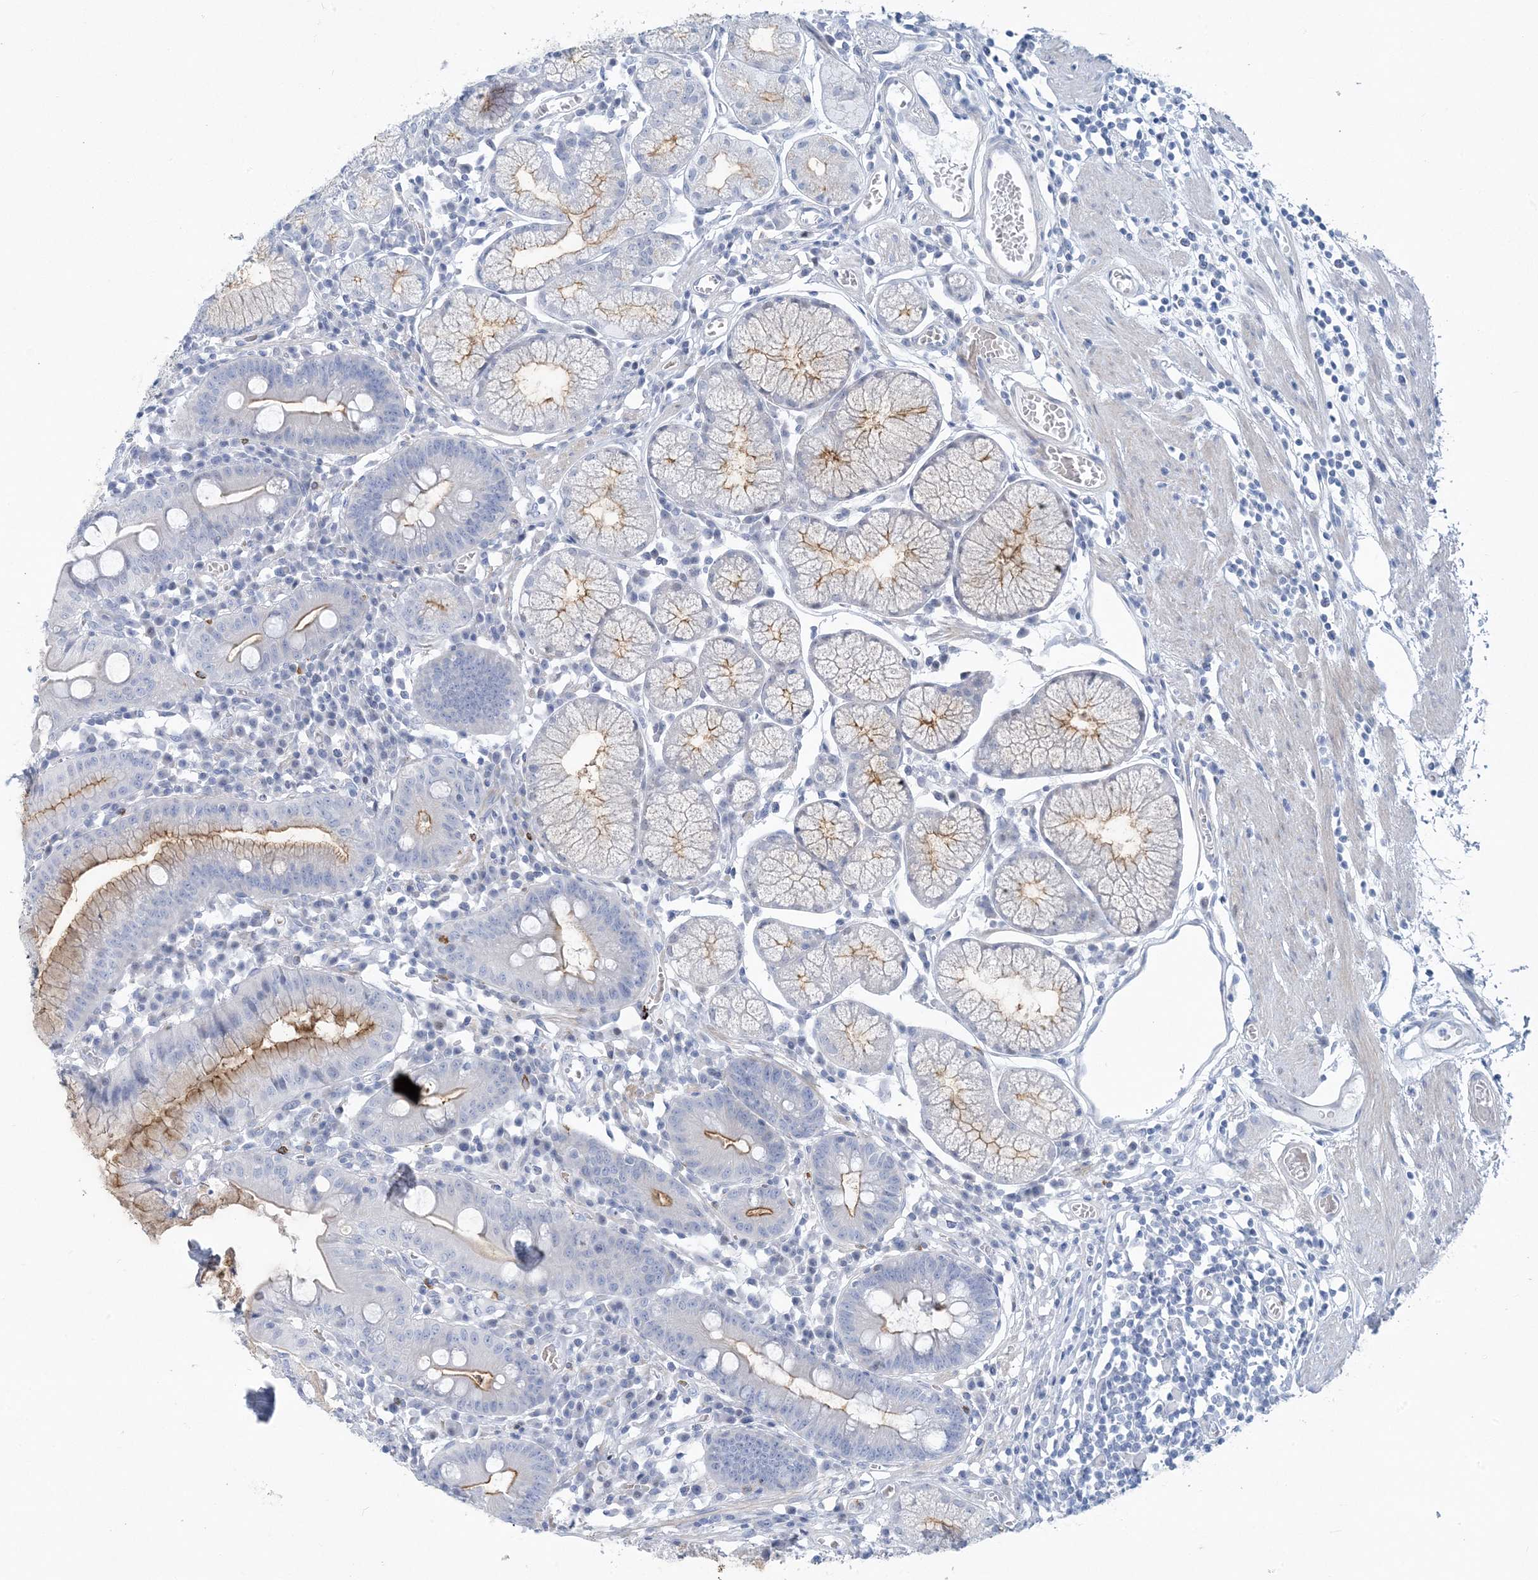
{"staining": {"intensity": "moderate", "quantity": "25%-75%", "location": "cytoplasmic/membranous"}, "tissue": "stomach", "cell_type": "Glandular cells", "image_type": "normal", "snomed": [{"axis": "morphology", "description": "Normal tissue, NOS"}, {"axis": "topography", "description": "Stomach"}], "caption": "A brown stain highlights moderate cytoplasmic/membranous expression of a protein in glandular cells of unremarkable stomach. (brown staining indicates protein expression, while blue staining denotes nuclei).", "gene": "MOXD1", "patient": {"sex": "male", "age": 55}}